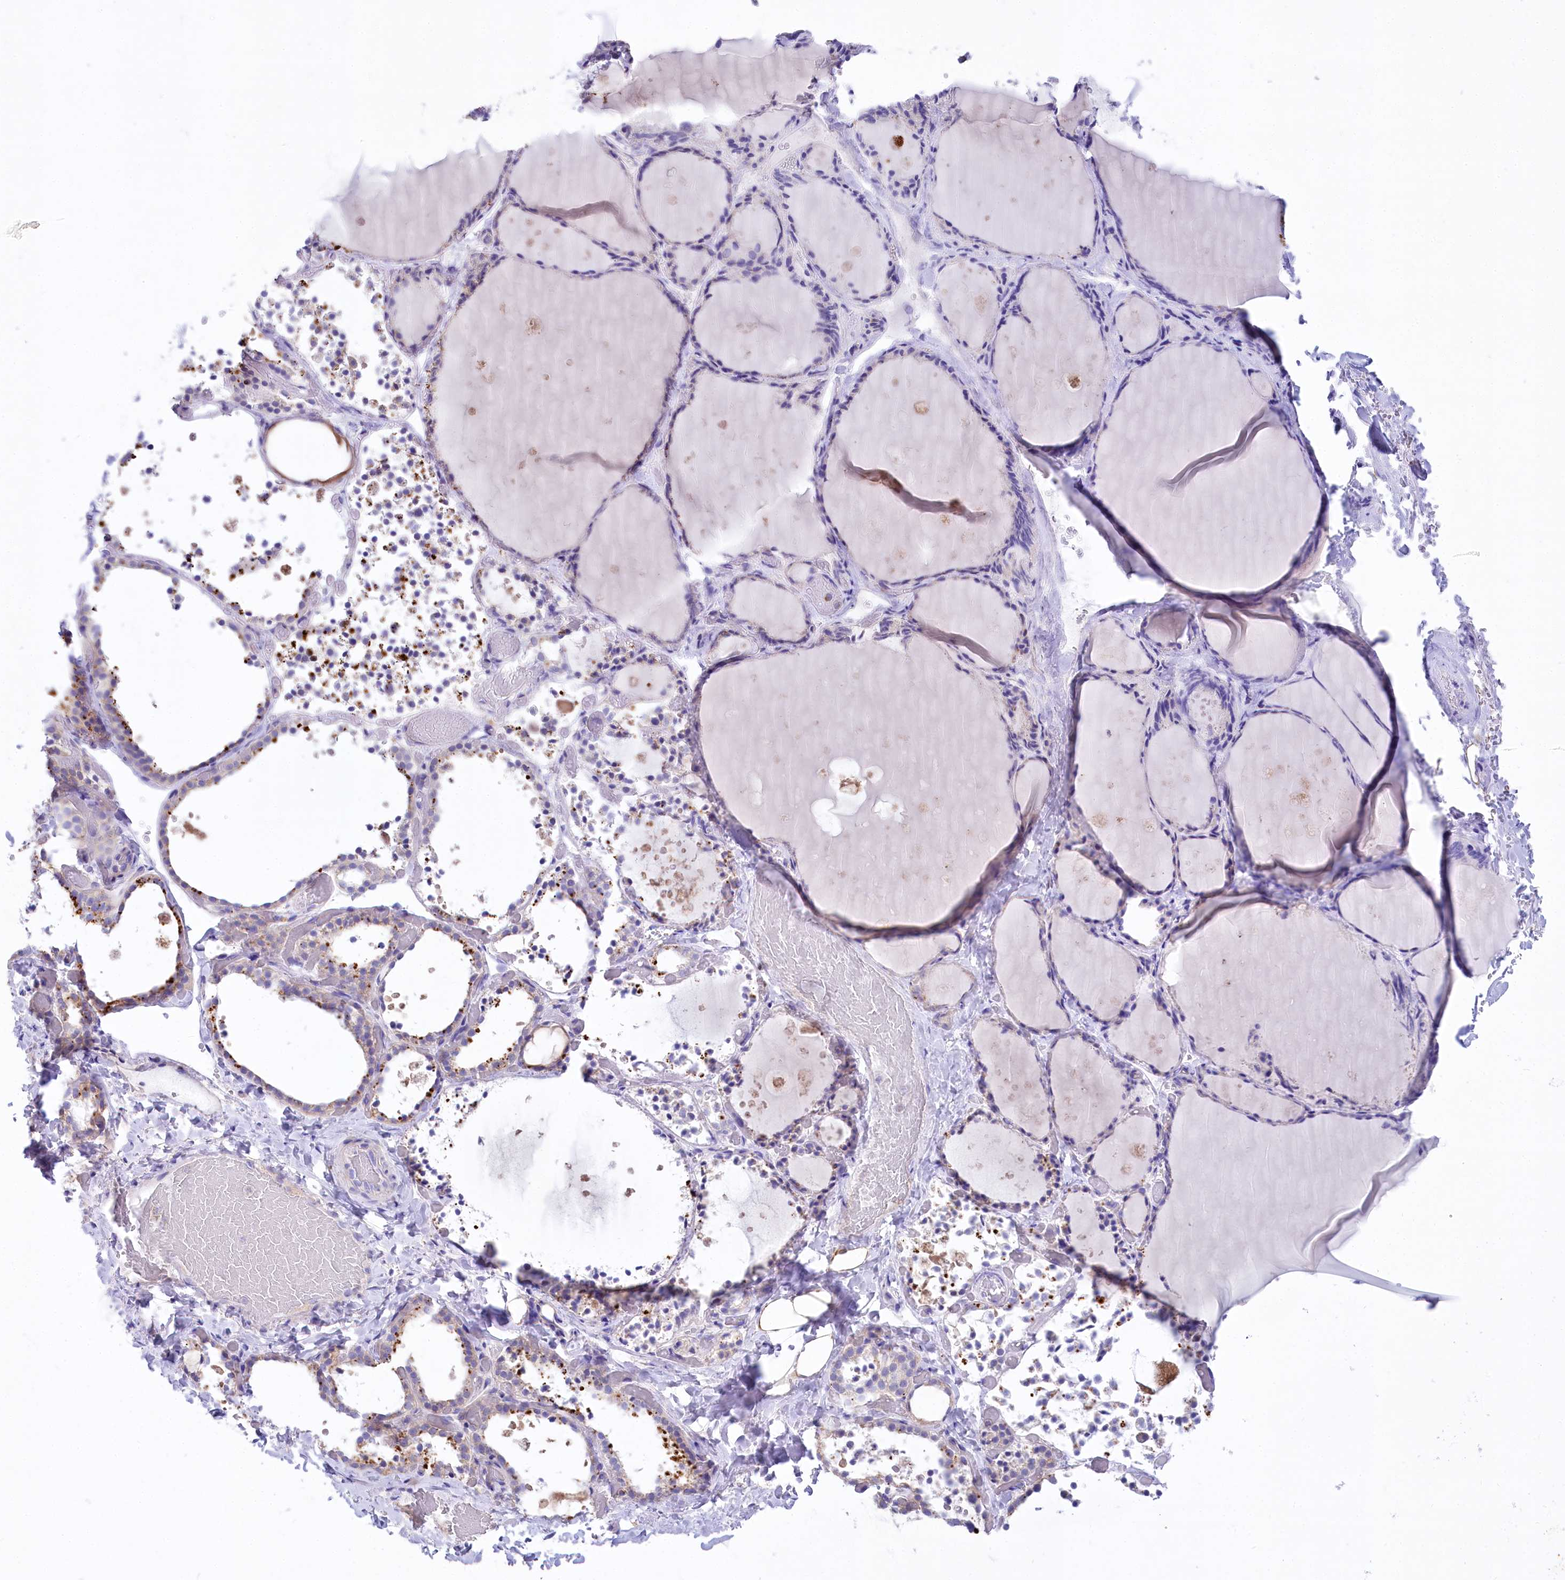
{"staining": {"intensity": "moderate", "quantity": "25%-75%", "location": "cytoplasmic/membranous"}, "tissue": "thyroid gland", "cell_type": "Glandular cells", "image_type": "normal", "snomed": [{"axis": "morphology", "description": "Normal tissue, NOS"}, {"axis": "topography", "description": "Thyroid gland"}], "caption": "Brown immunohistochemical staining in benign human thyroid gland shows moderate cytoplasmic/membranous positivity in about 25%-75% of glandular cells.", "gene": "VPS26B", "patient": {"sex": "female", "age": 44}}